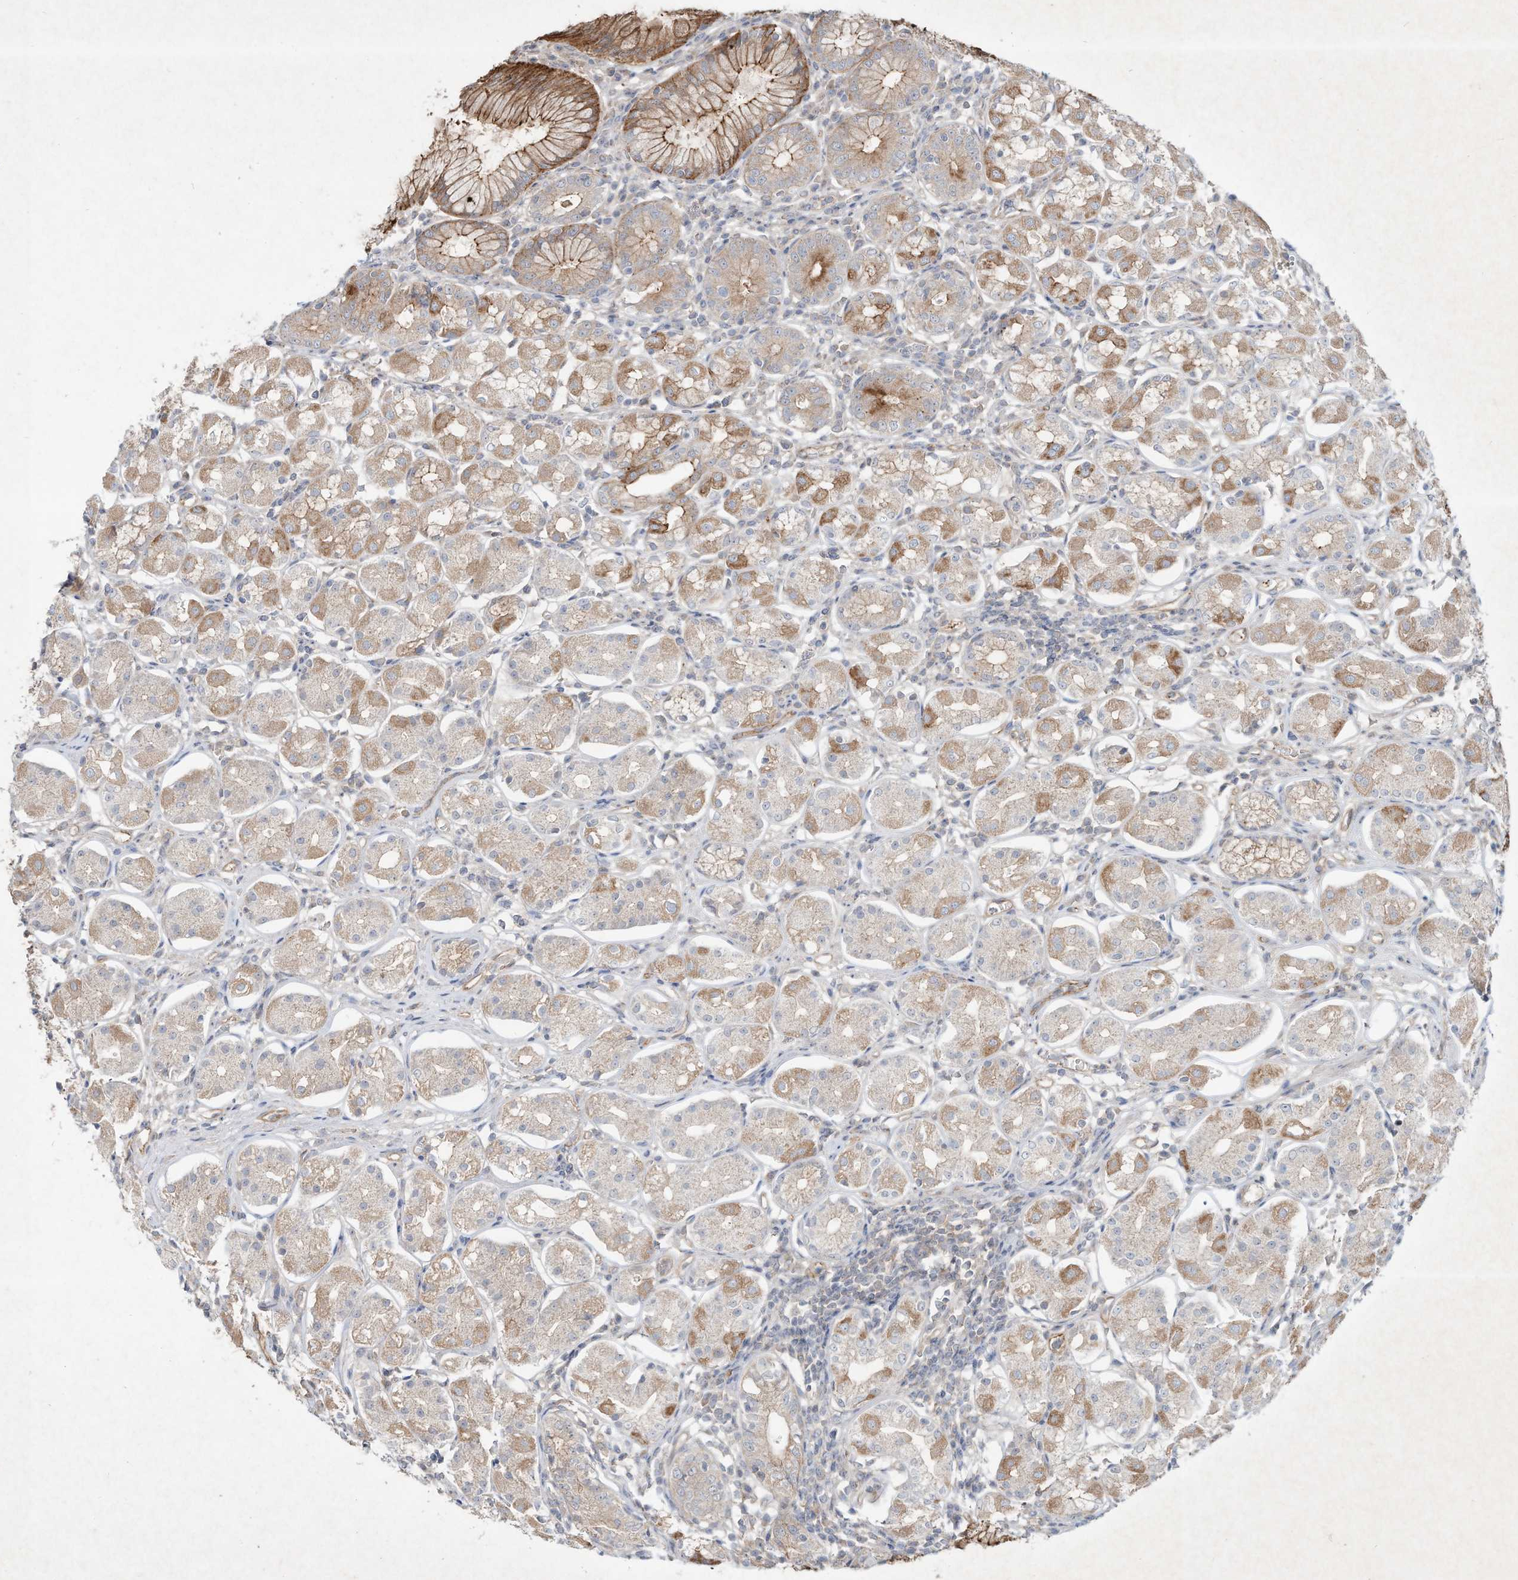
{"staining": {"intensity": "moderate", "quantity": "25%-75%", "location": "cytoplasmic/membranous"}, "tissue": "stomach", "cell_type": "Glandular cells", "image_type": "normal", "snomed": [{"axis": "morphology", "description": "Normal tissue, NOS"}, {"axis": "topography", "description": "Stomach, lower"}], "caption": "This is an image of immunohistochemistry staining of benign stomach, which shows moderate positivity in the cytoplasmic/membranous of glandular cells.", "gene": "HTR5A", "patient": {"sex": "female", "age": 56}}